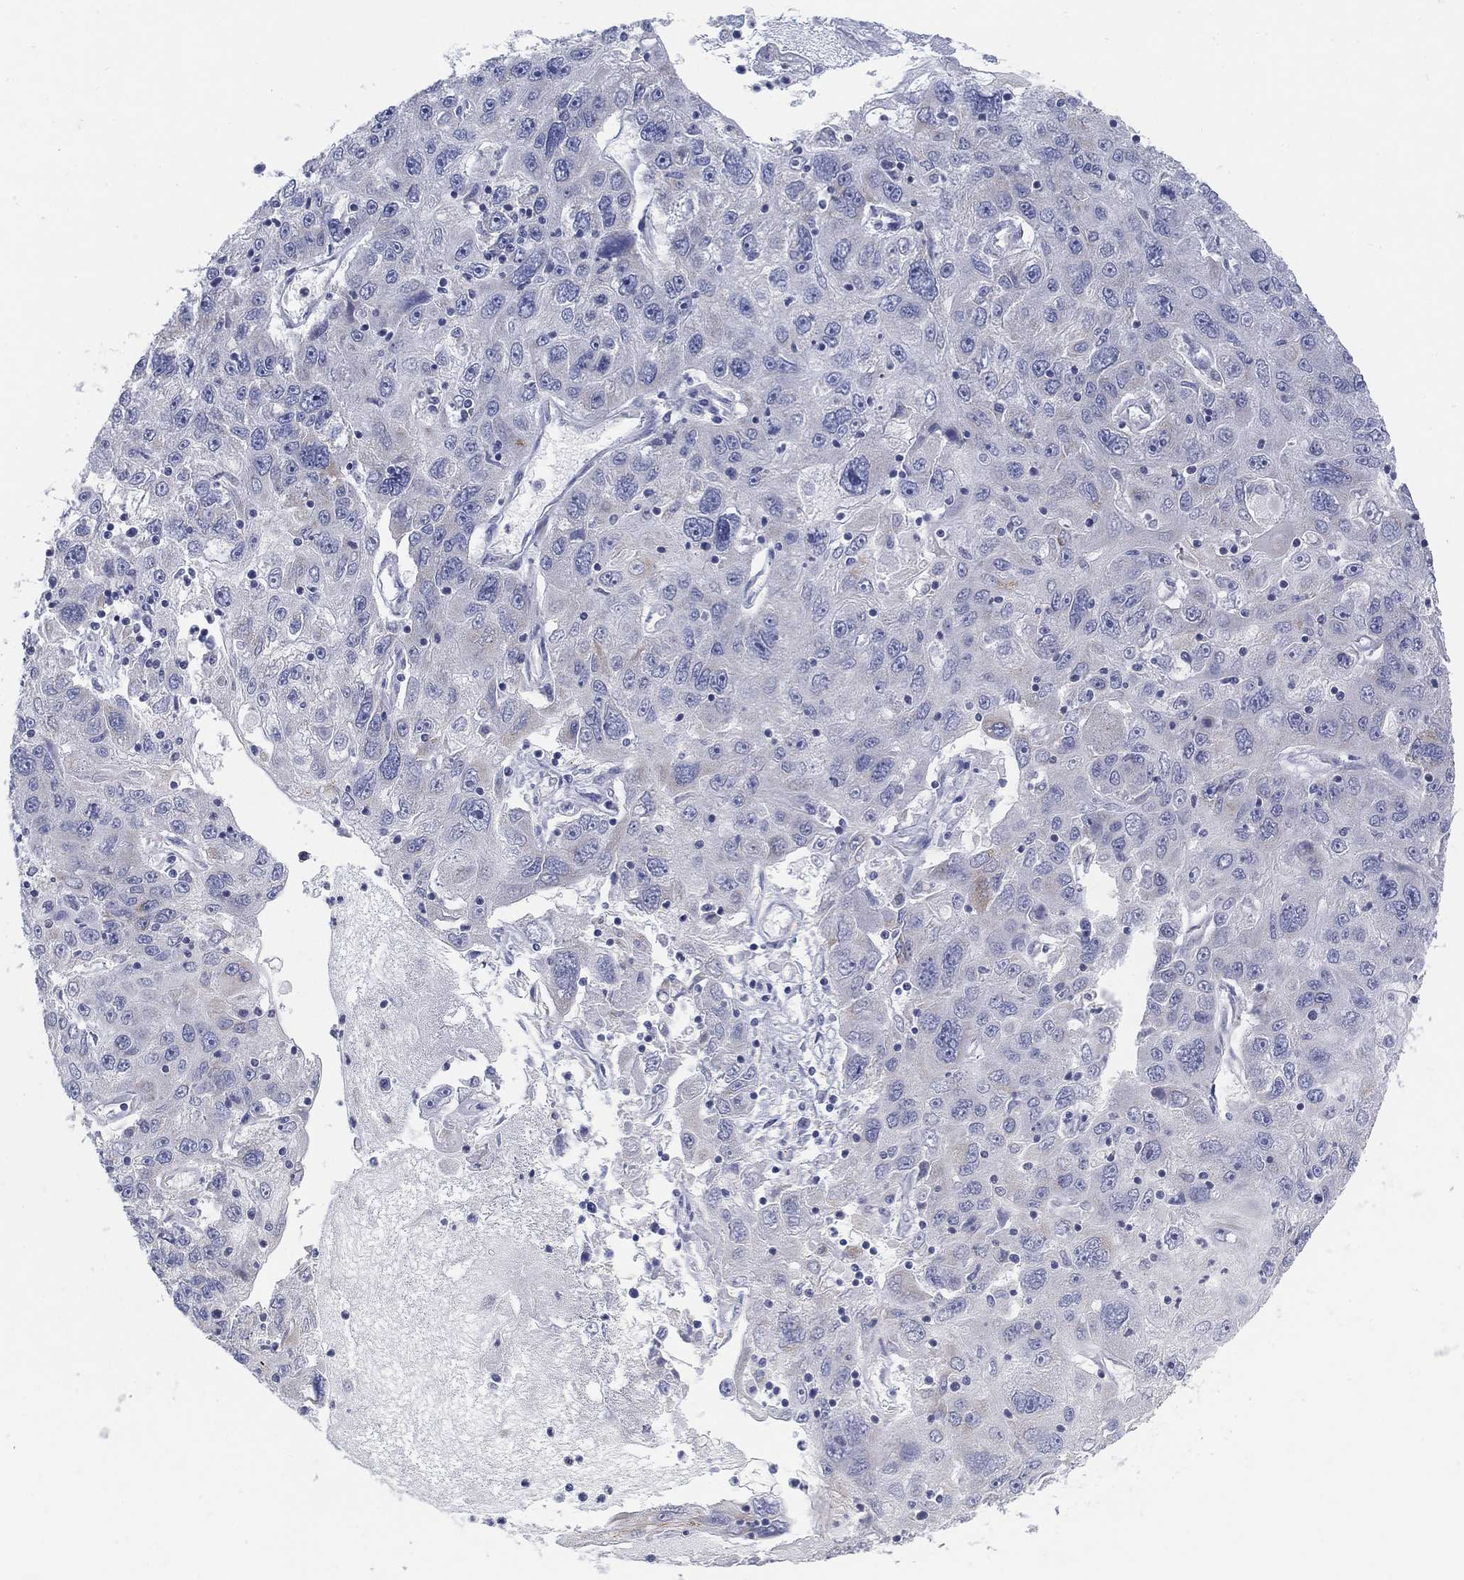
{"staining": {"intensity": "negative", "quantity": "none", "location": "none"}, "tissue": "stomach cancer", "cell_type": "Tumor cells", "image_type": "cancer", "snomed": [{"axis": "morphology", "description": "Adenocarcinoma, NOS"}, {"axis": "topography", "description": "Stomach"}], "caption": "Immunohistochemical staining of stomach cancer (adenocarcinoma) shows no significant staining in tumor cells. The staining is performed using DAB (3,3'-diaminobenzidine) brown chromogen with nuclei counter-stained in using hematoxylin.", "gene": "SCCPDH", "patient": {"sex": "male", "age": 56}}